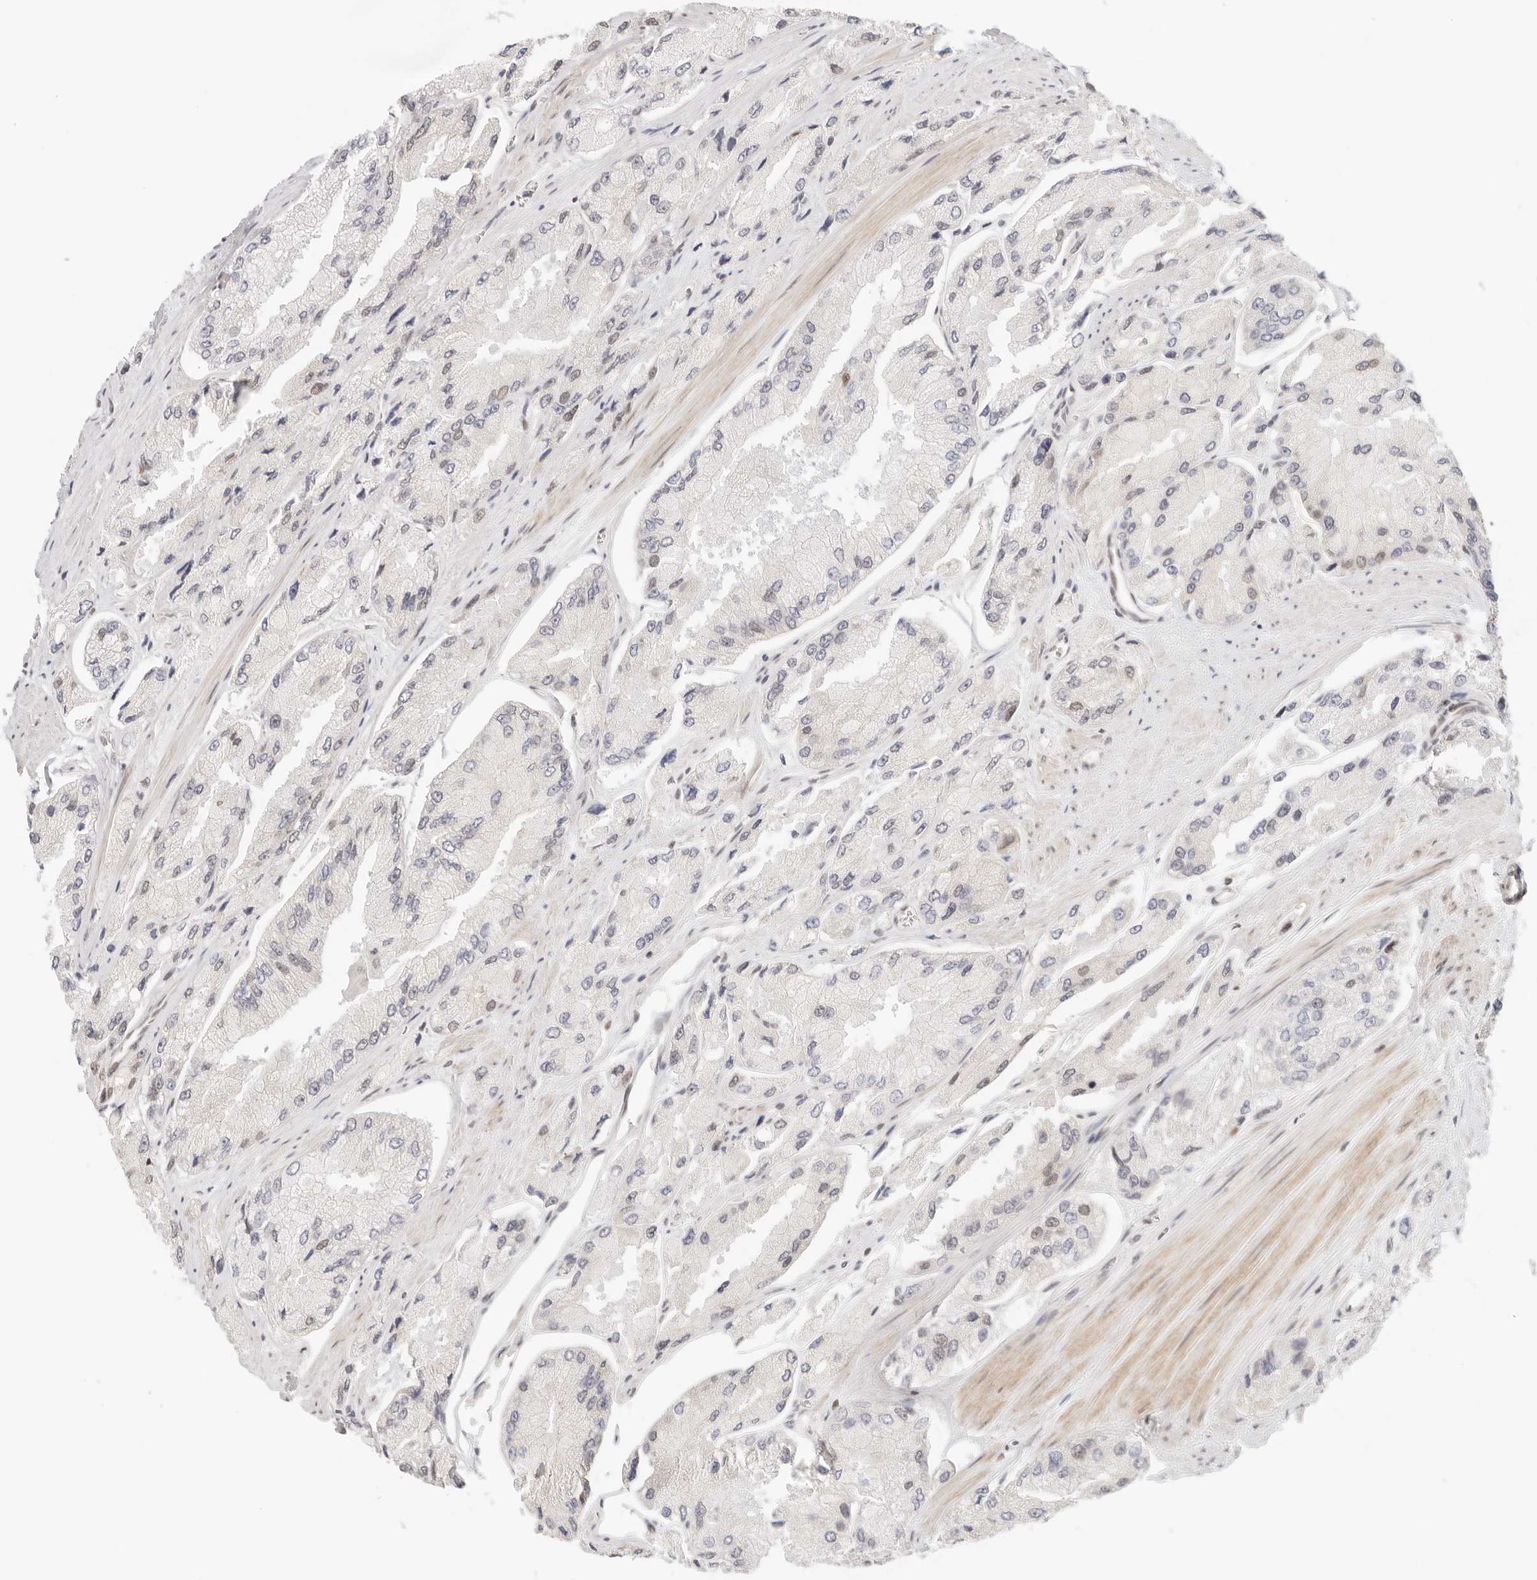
{"staining": {"intensity": "negative", "quantity": "none", "location": "none"}, "tissue": "prostate cancer", "cell_type": "Tumor cells", "image_type": "cancer", "snomed": [{"axis": "morphology", "description": "Adenocarcinoma, High grade"}, {"axis": "topography", "description": "Prostate"}], "caption": "A micrograph of high-grade adenocarcinoma (prostate) stained for a protein demonstrates no brown staining in tumor cells. (DAB (3,3'-diaminobenzidine) immunohistochemistry (IHC) visualized using brightfield microscopy, high magnification).", "gene": "HOXC5", "patient": {"sex": "male", "age": 58}}